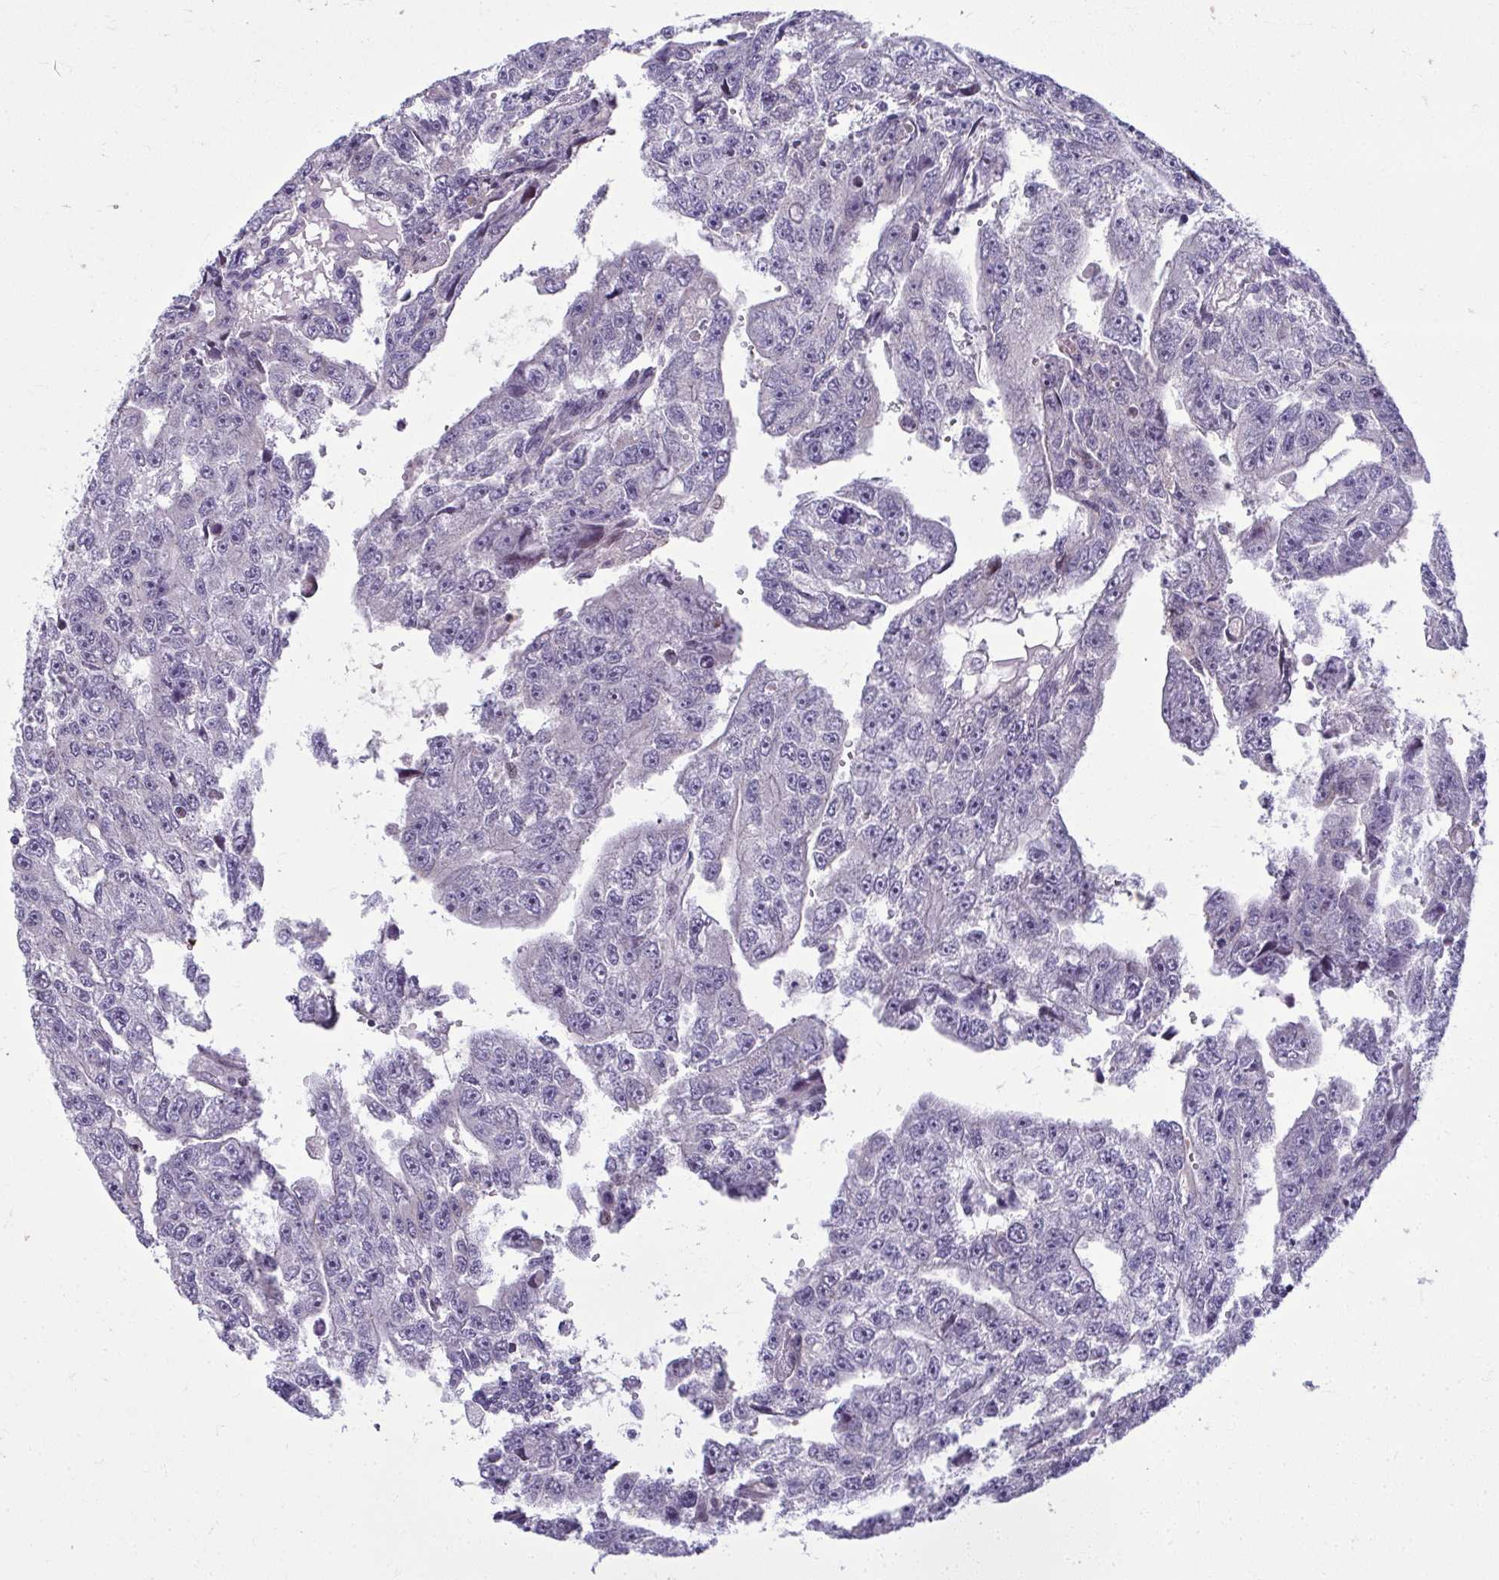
{"staining": {"intensity": "negative", "quantity": "none", "location": "none"}, "tissue": "testis cancer", "cell_type": "Tumor cells", "image_type": "cancer", "snomed": [{"axis": "morphology", "description": "Carcinoma, Embryonal, NOS"}, {"axis": "topography", "description": "Testis"}], "caption": "Tumor cells are negative for protein expression in human testis embryonal carcinoma.", "gene": "ODF1", "patient": {"sex": "male", "age": 20}}